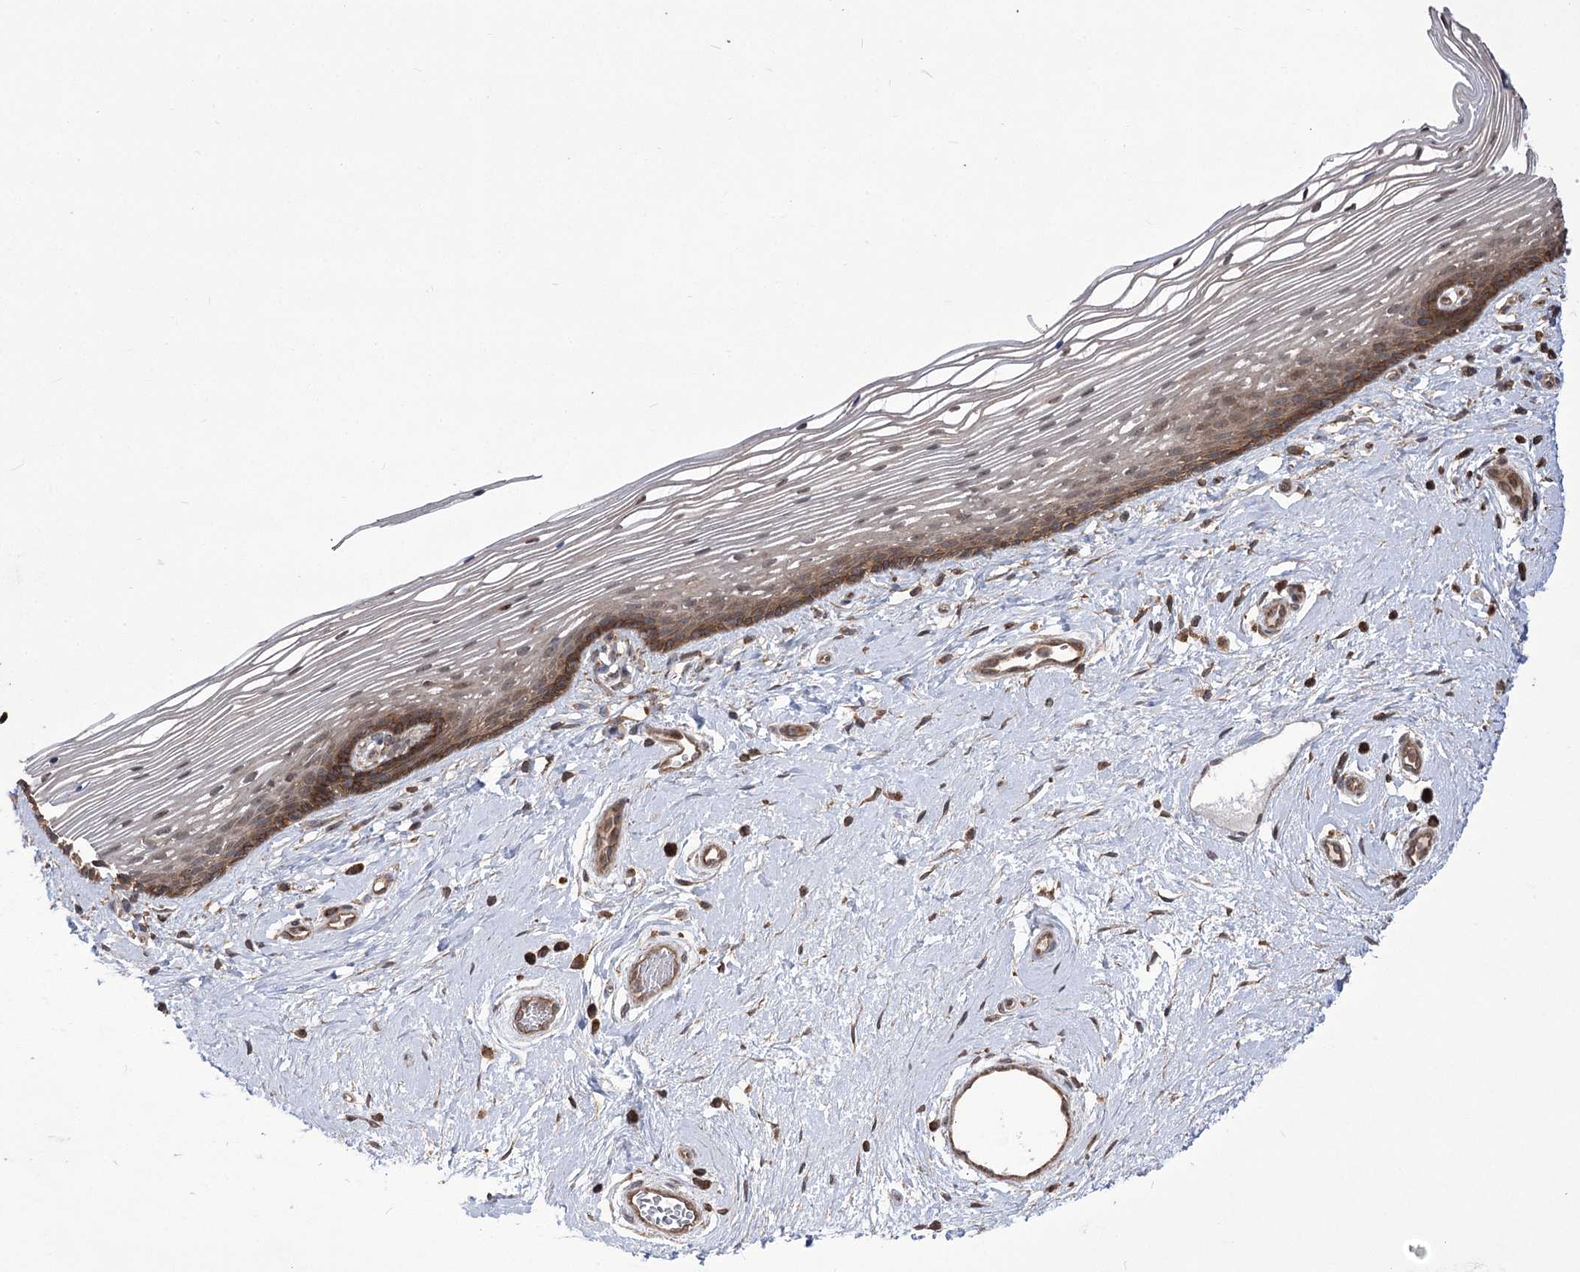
{"staining": {"intensity": "strong", "quantity": "25%-75%", "location": "cytoplasmic/membranous"}, "tissue": "vagina", "cell_type": "Squamous epithelial cells", "image_type": "normal", "snomed": [{"axis": "morphology", "description": "Normal tissue, NOS"}, {"axis": "topography", "description": "Vagina"}], "caption": "A brown stain labels strong cytoplasmic/membranous expression of a protein in squamous epithelial cells of normal vagina. Ihc stains the protein in brown and the nuclei are stained blue.", "gene": "XYLB", "patient": {"sex": "female", "age": 46}}